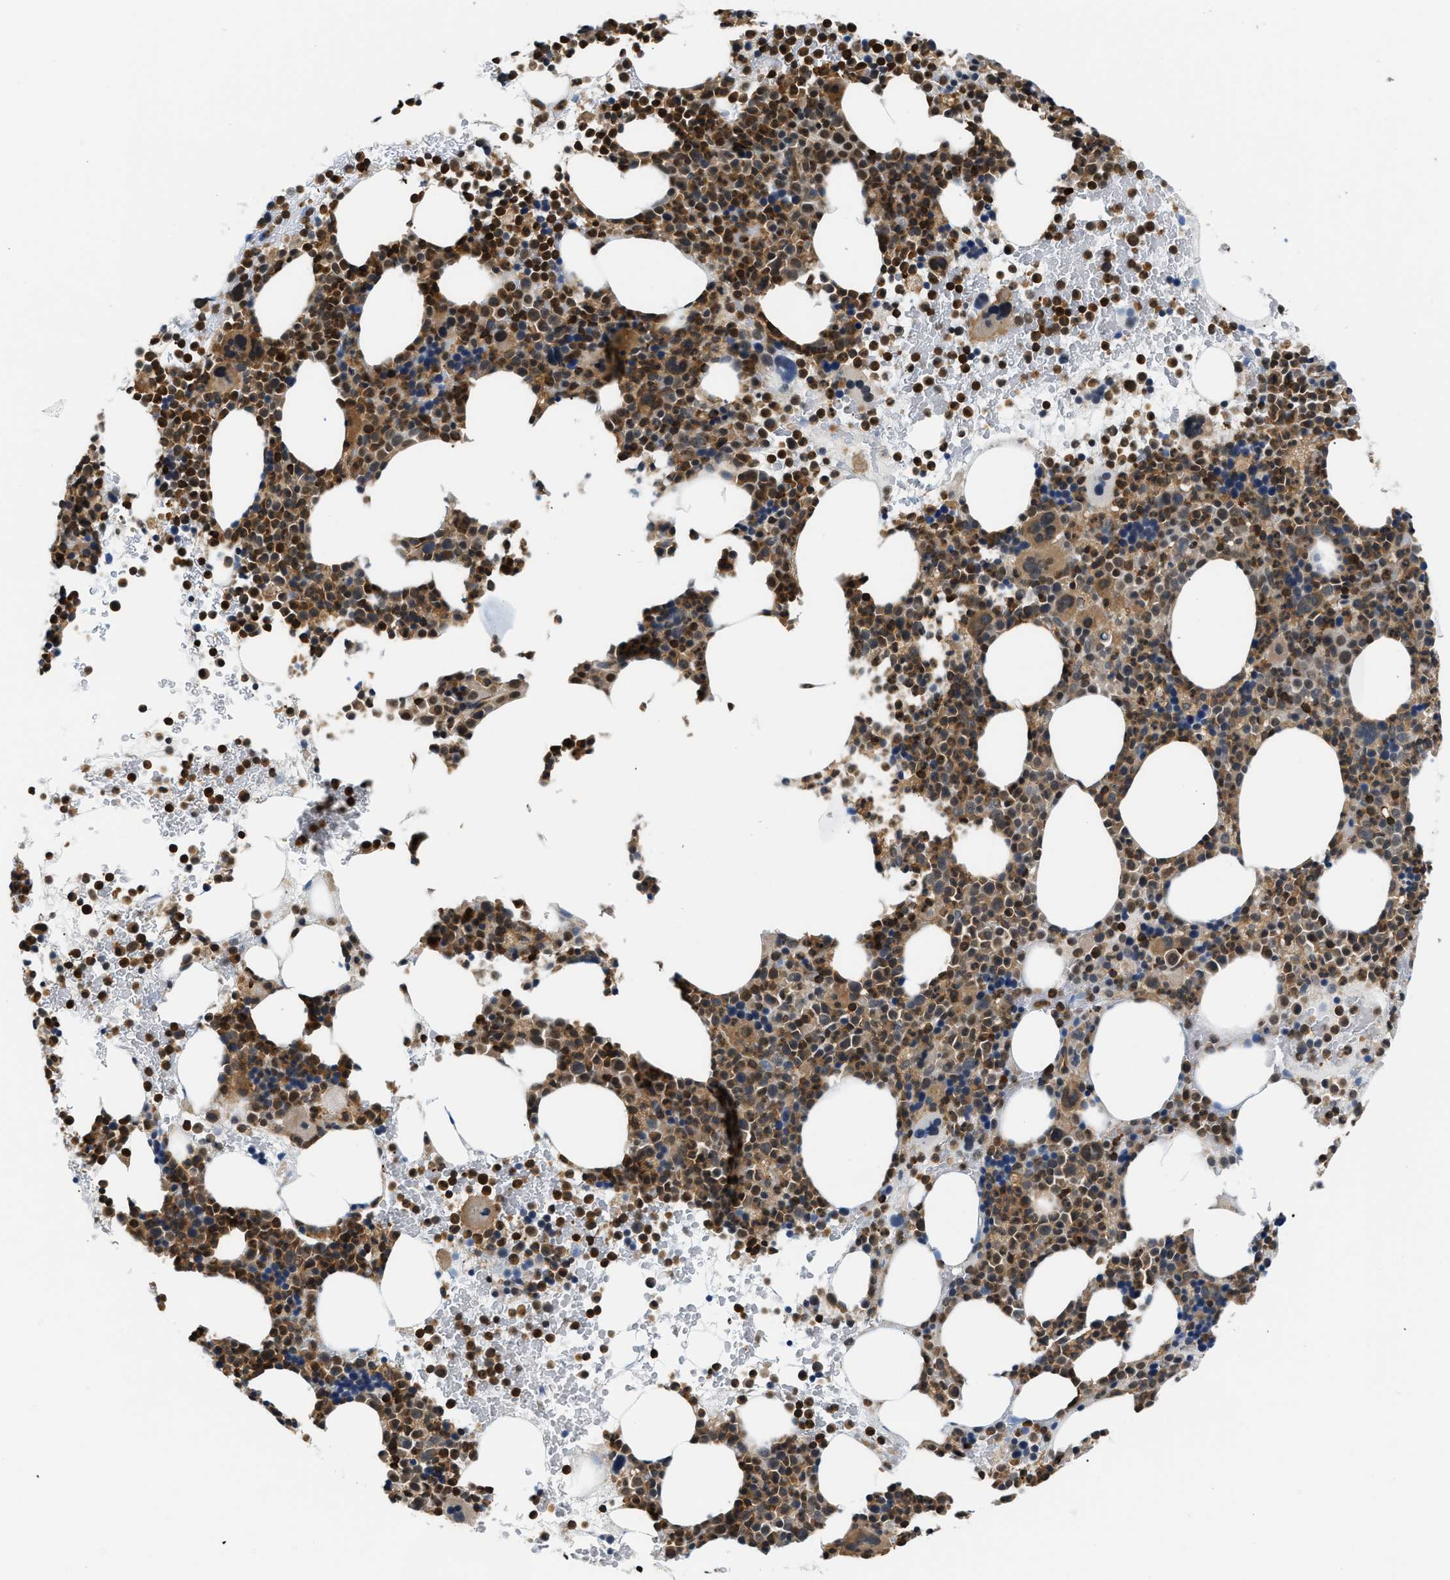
{"staining": {"intensity": "moderate", "quantity": ">75%", "location": "cytoplasmic/membranous"}, "tissue": "bone marrow", "cell_type": "Hematopoietic cells", "image_type": "normal", "snomed": [{"axis": "morphology", "description": "Normal tissue, NOS"}, {"axis": "morphology", "description": "Inflammation, NOS"}, {"axis": "topography", "description": "Bone marrow"}], "caption": "A brown stain shows moderate cytoplasmic/membranous staining of a protein in hematopoietic cells of benign human bone marrow. (DAB IHC, brown staining for protein, blue staining for nuclei).", "gene": "STK10", "patient": {"sex": "male", "age": 73}}